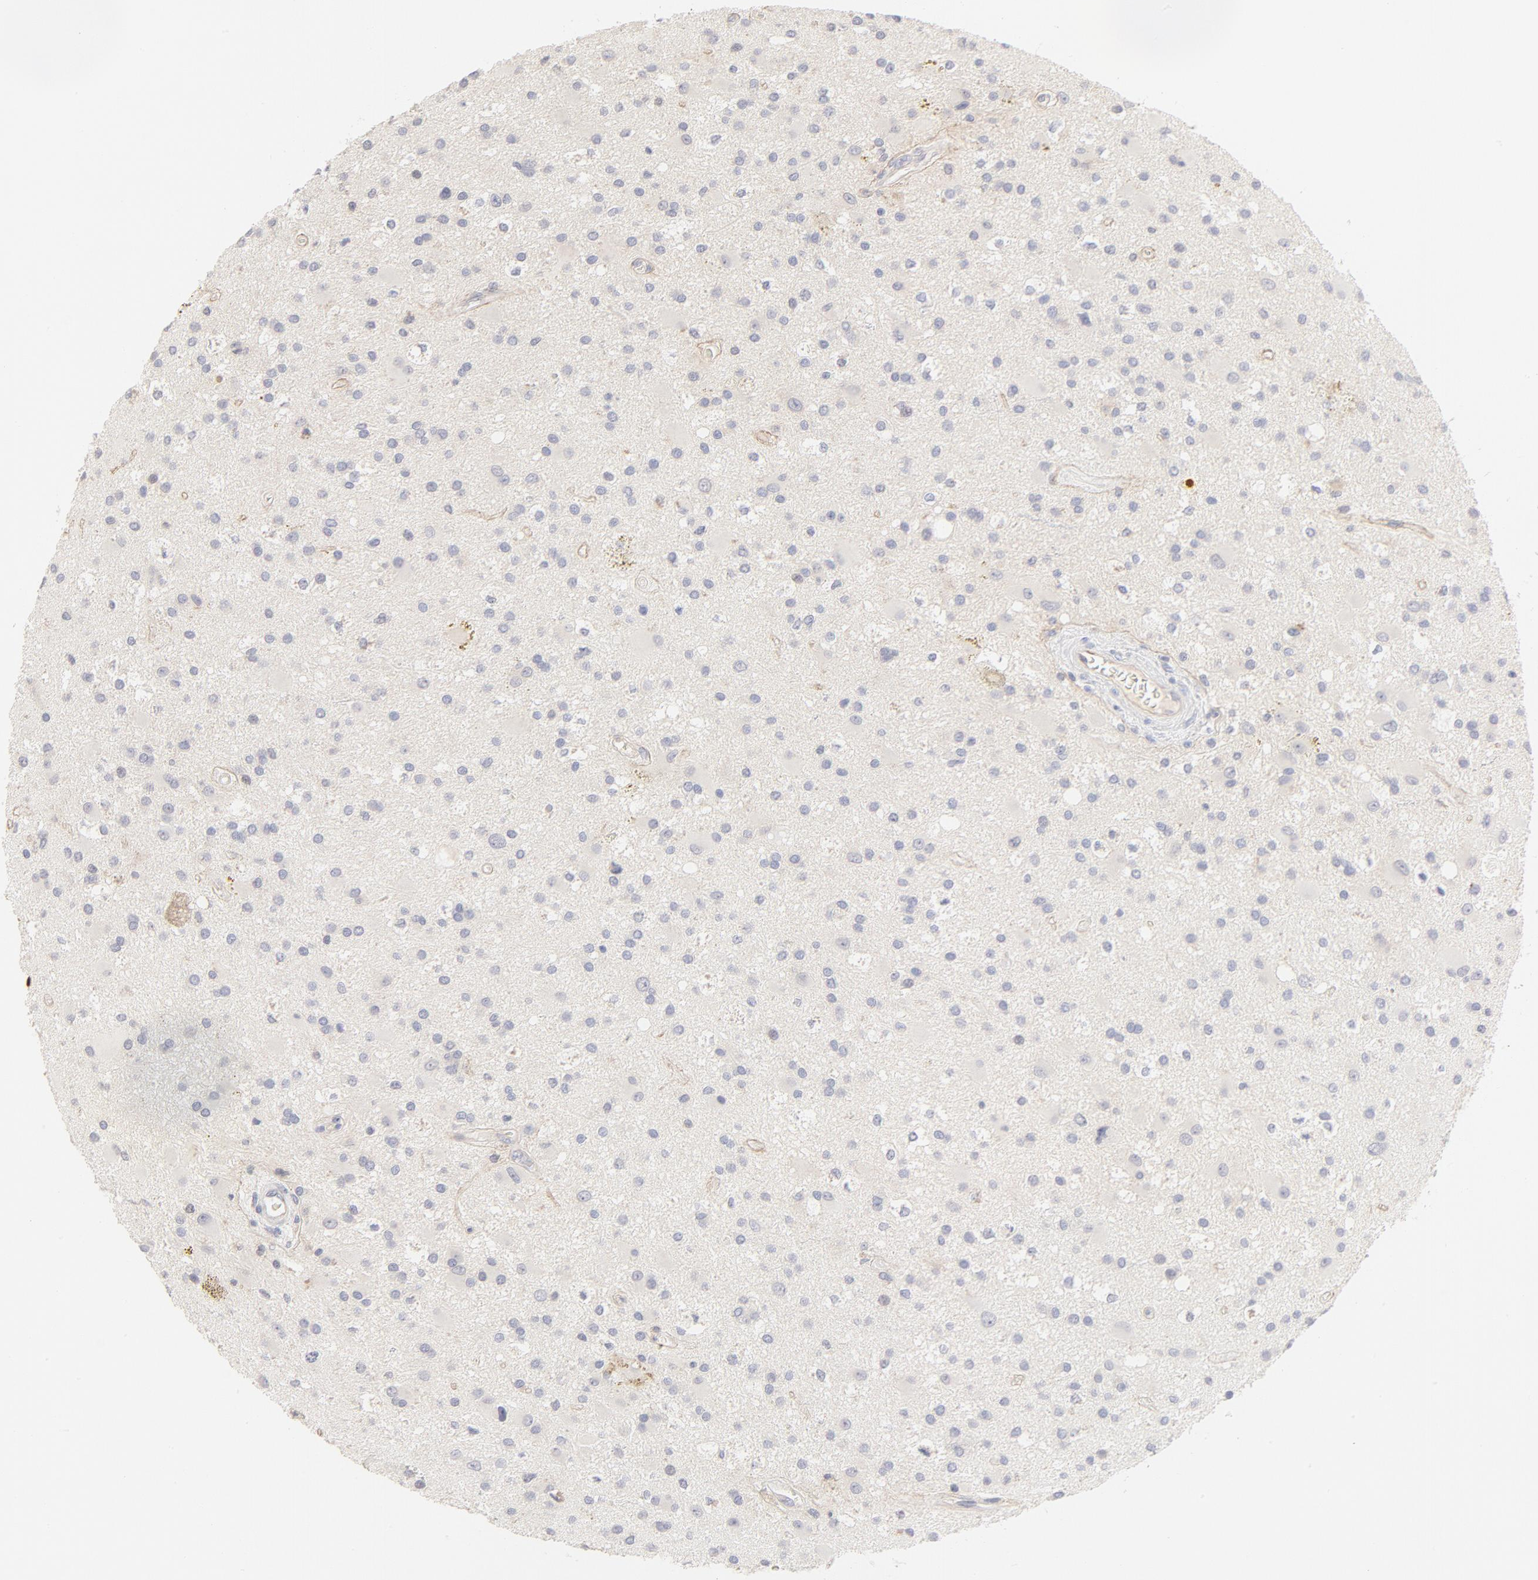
{"staining": {"intensity": "negative", "quantity": "none", "location": "none"}, "tissue": "glioma", "cell_type": "Tumor cells", "image_type": "cancer", "snomed": [{"axis": "morphology", "description": "Glioma, malignant, Low grade"}, {"axis": "topography", "description": "Brain"}], "caption": "High power microscopy micrograph of an immunohistochemistry micrograph of glioma, revealing no significant staining in tumor cells.", "gene": "ELF3", "patient": {"sex": "male", "age": 58}}